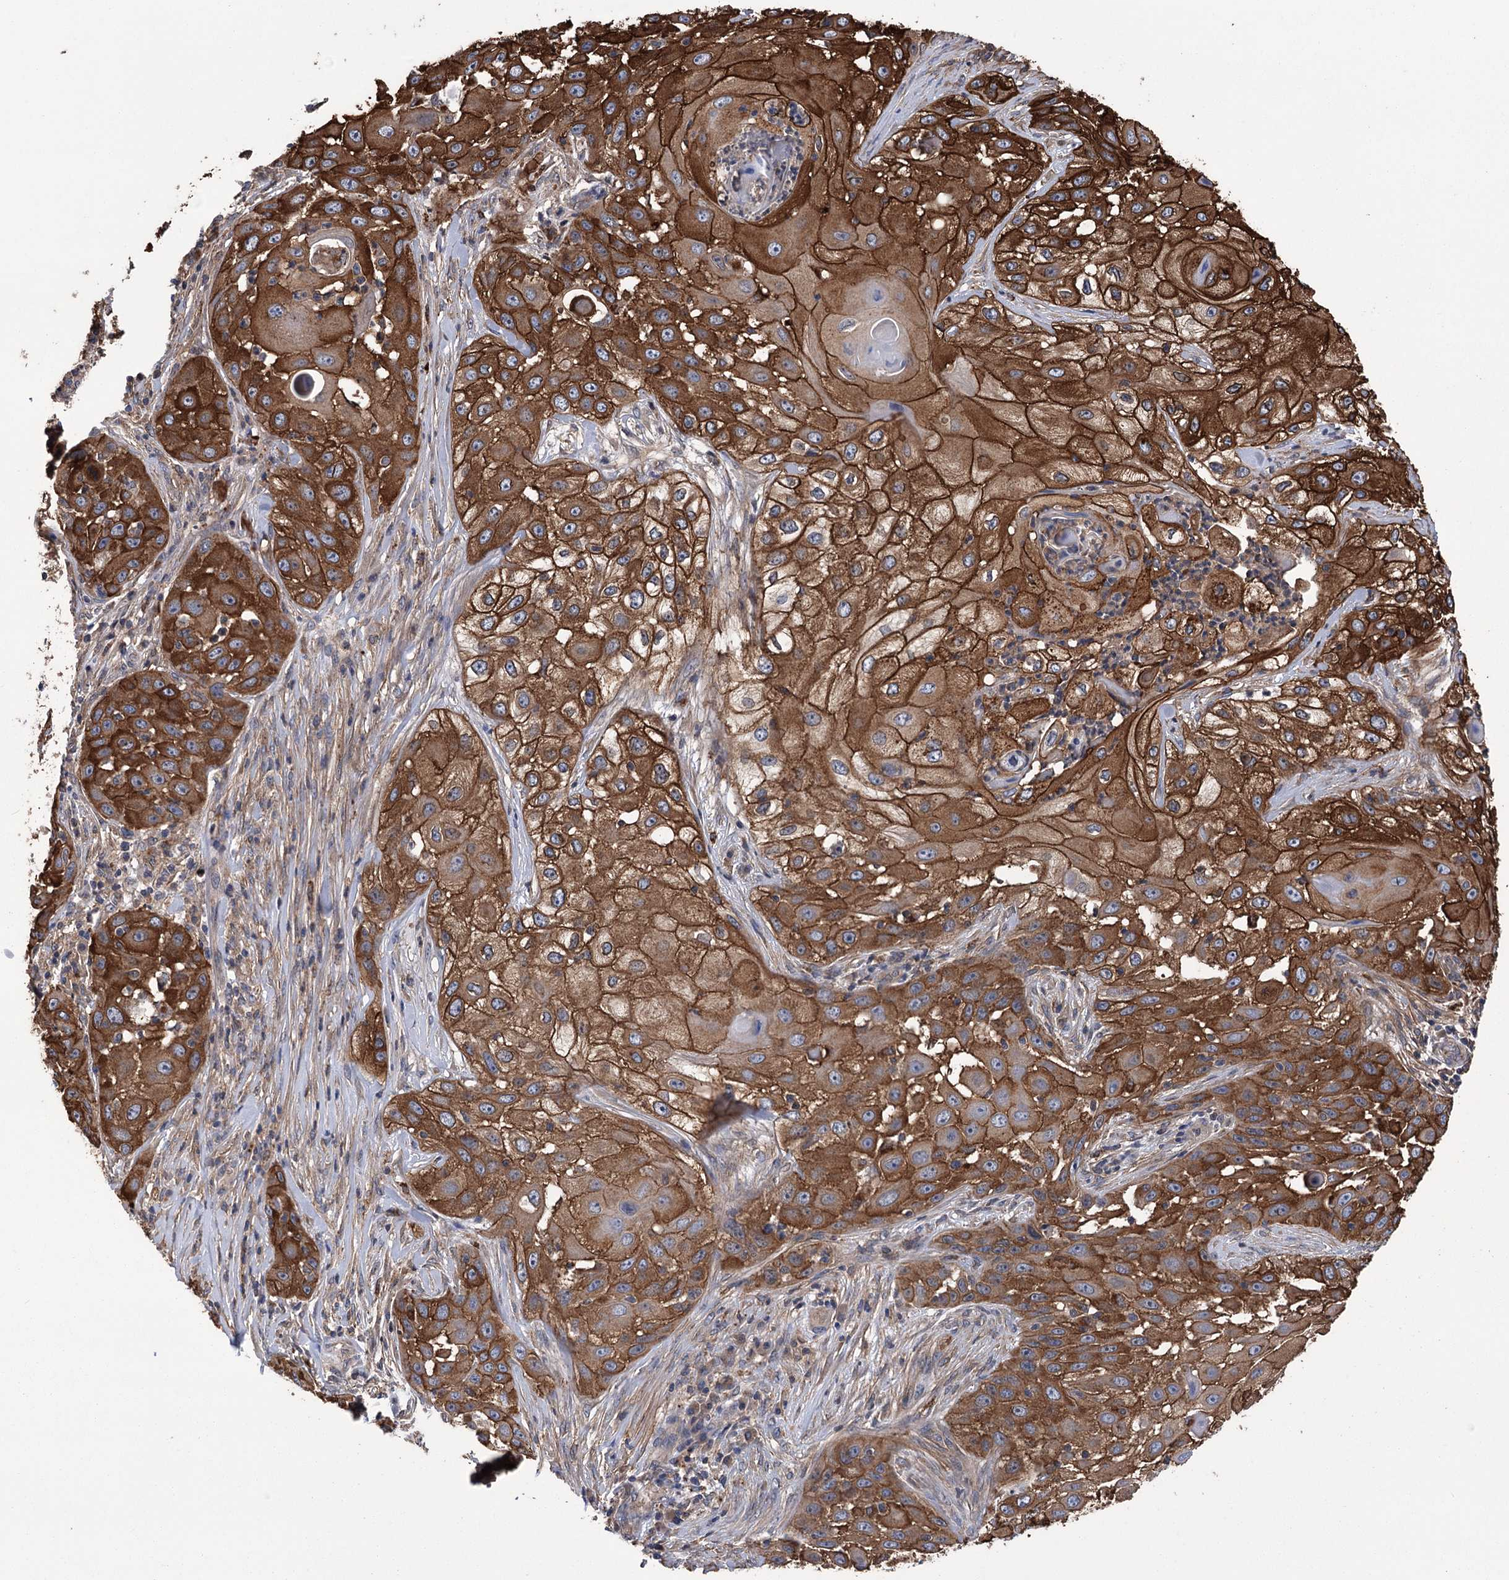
{"staining": {"intensity": "strong", "quantity": "25%-75%", "location": "cytoplasmic/membranous"}, "tissue": "skin cancer", "cell_type": "Tumor cells", "image_type": "cancer", "snomed": [{"axis": "morphology", "description": "Squamous cell carcinoma, NOS"}, {"axis": "topography", "description": "Skin"}], "caption": "Skin squamous cell carcinoma stained with a brown dye reveals strong cytoplasmic/membranous positive positivity in about 25%-75% of tumor cells.", "gene": "DPP3", "patient": {"sex": "female", "age": 44}}